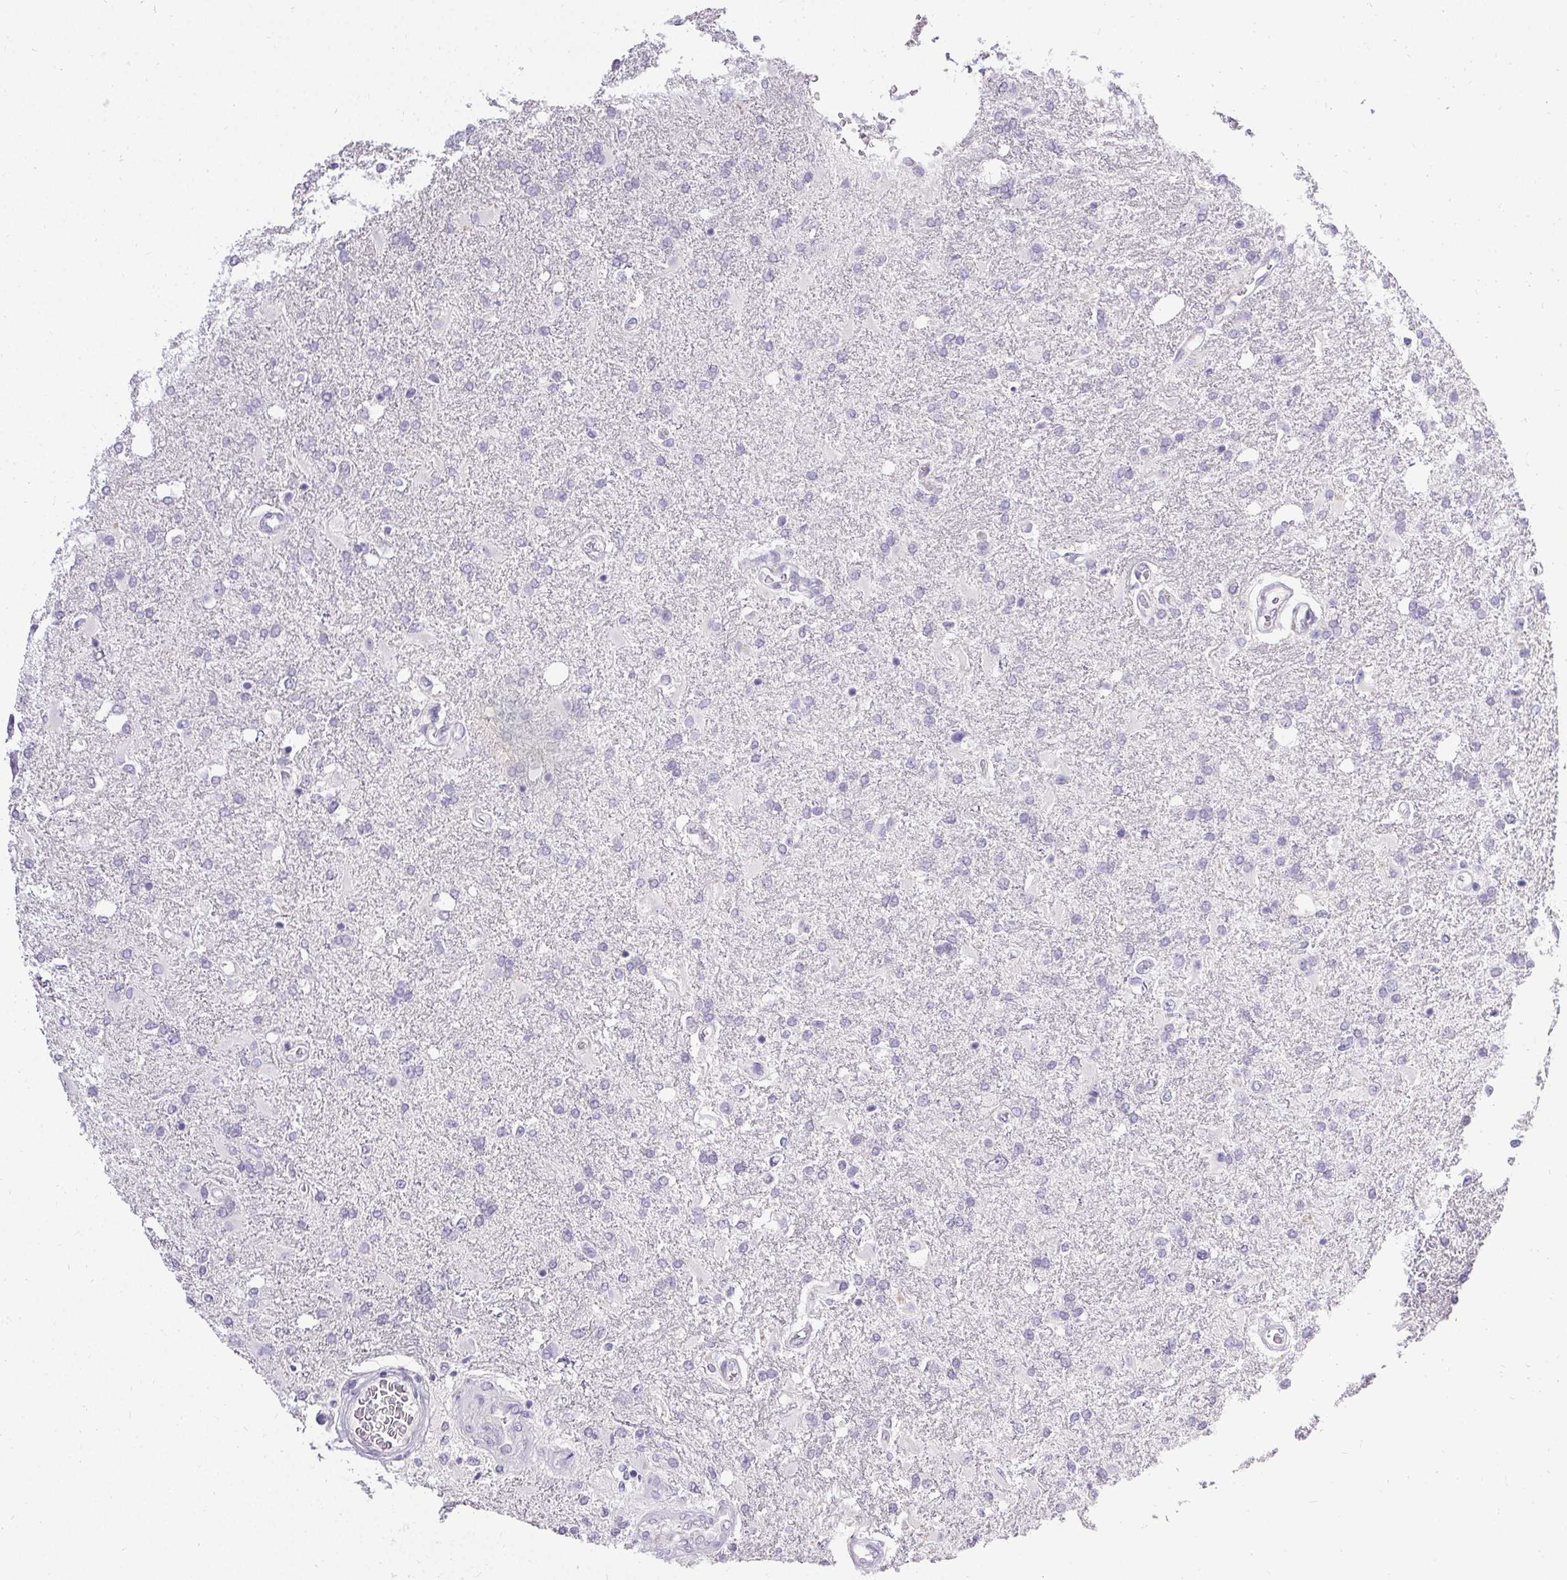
{"staining": {"intensity": "negative", "quantity": "none", "location": "none"}, "tissue": "glioma", "cell_type": "Tumor cells", "image_type": "cancer", "snomed": [{"axis": "morphology", "description": "Glioma, malignant, High grade"}, {"axis": "topography", "description": "Cerebral cortex"}], "caption": "Malignant glioma (high-grade) was stained to show a protein in brown. There is no significant expression in tumor cells.", "gene": "PMEL", "patient": {"sex": "male", "age": 79}}